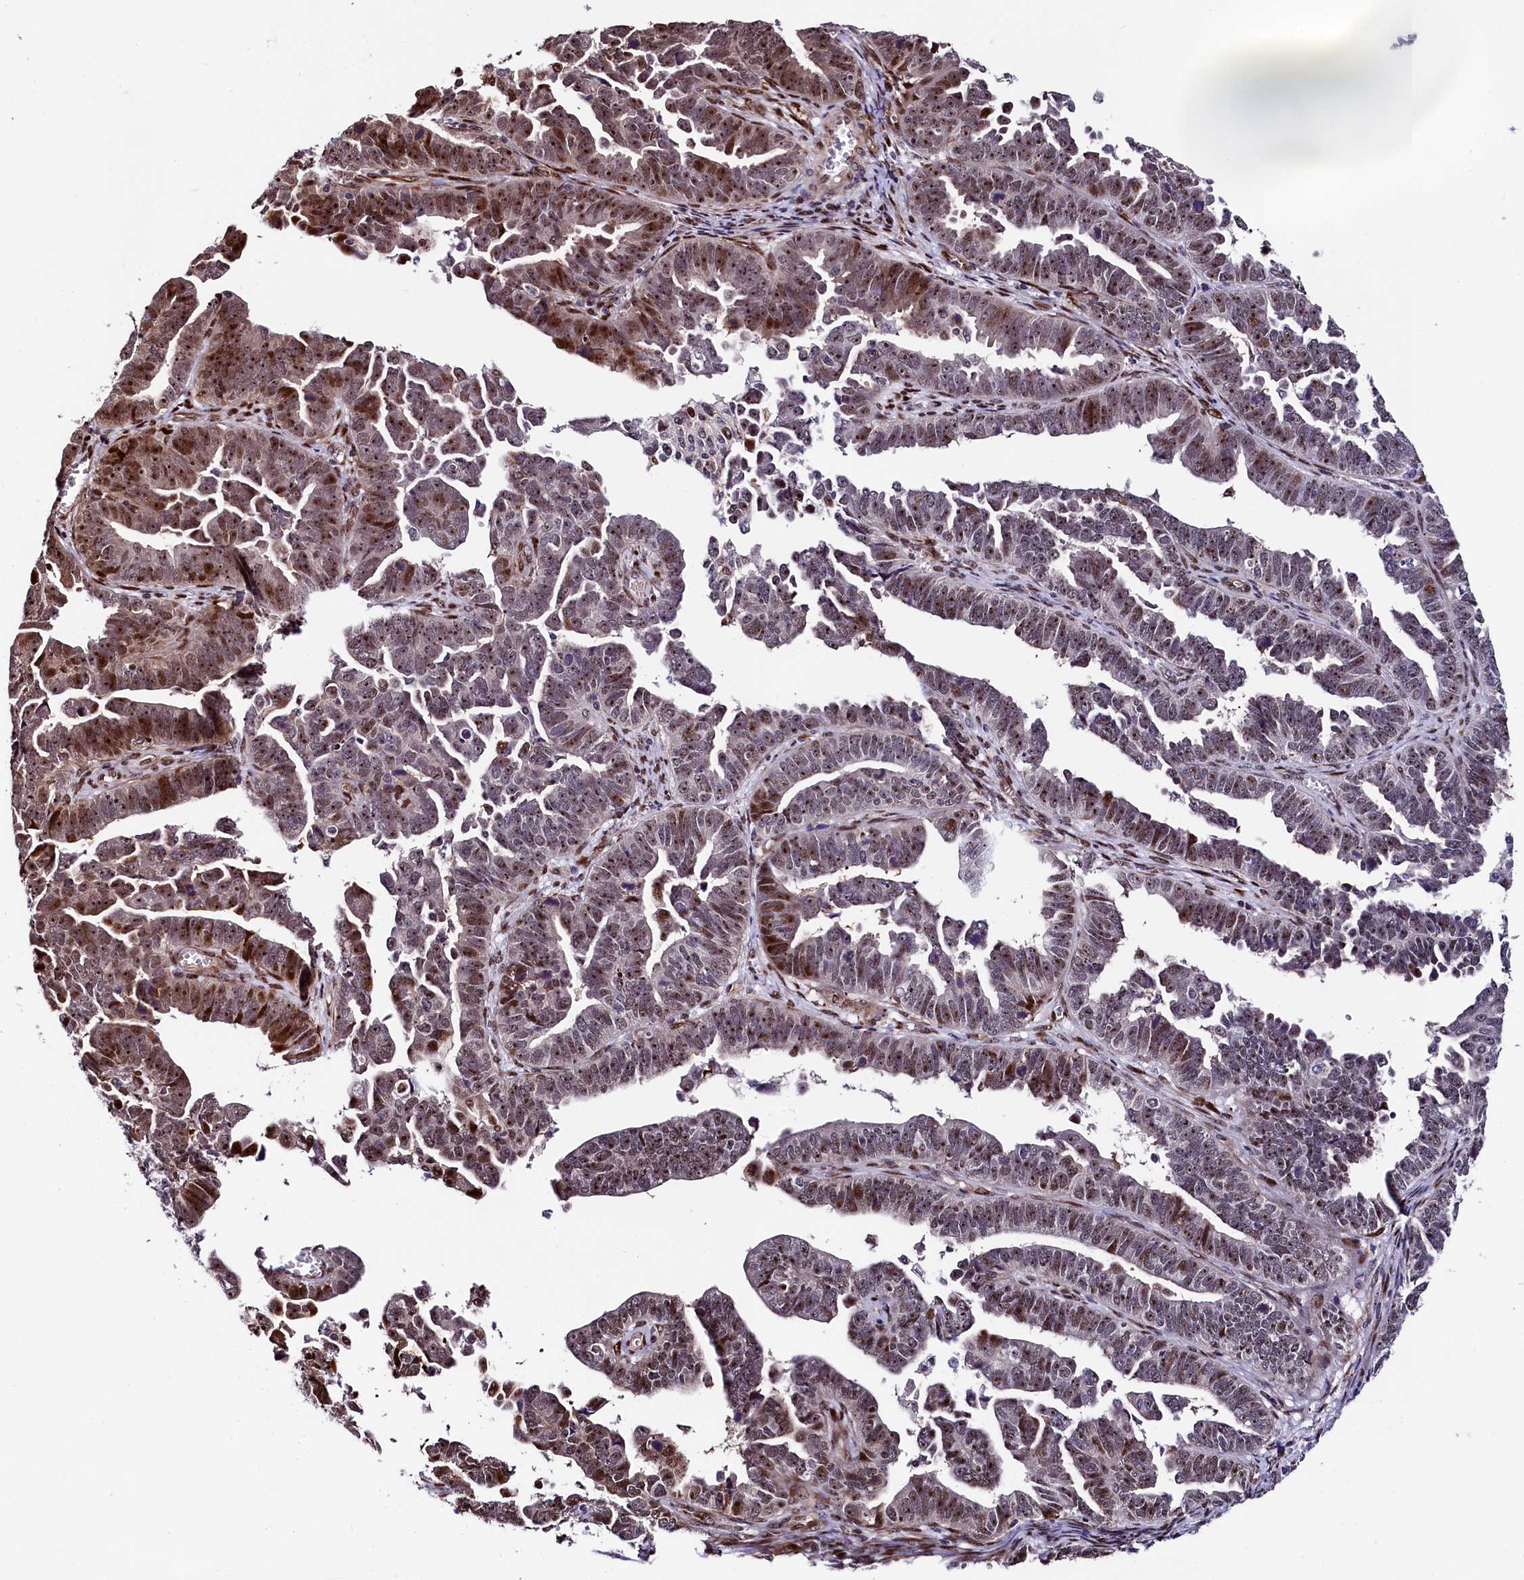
{"staining": {"intensity": "moderate", "quantity": "25%-75%", "location": "cytoplasmic/membranous,nuclear"}, "tissue": "endometrial cancer", "cell_type": "Tumor cells", "image_type": "cancer", "snomed": [{"axis": "morphology", "description": "Adenocarcinoma, NOS"}, {"axis": "topography", "description": "Endometrium"}], "caption": "The micrograph demonstrates a brown stain indicating the presence of a protein in the cytoplasmic/membranous and nuclear of tumor cells in endometrial cancer (adenocarcinoma).", "gene": "TRMT112", "patient": {"sex": "female", "age": 75}}